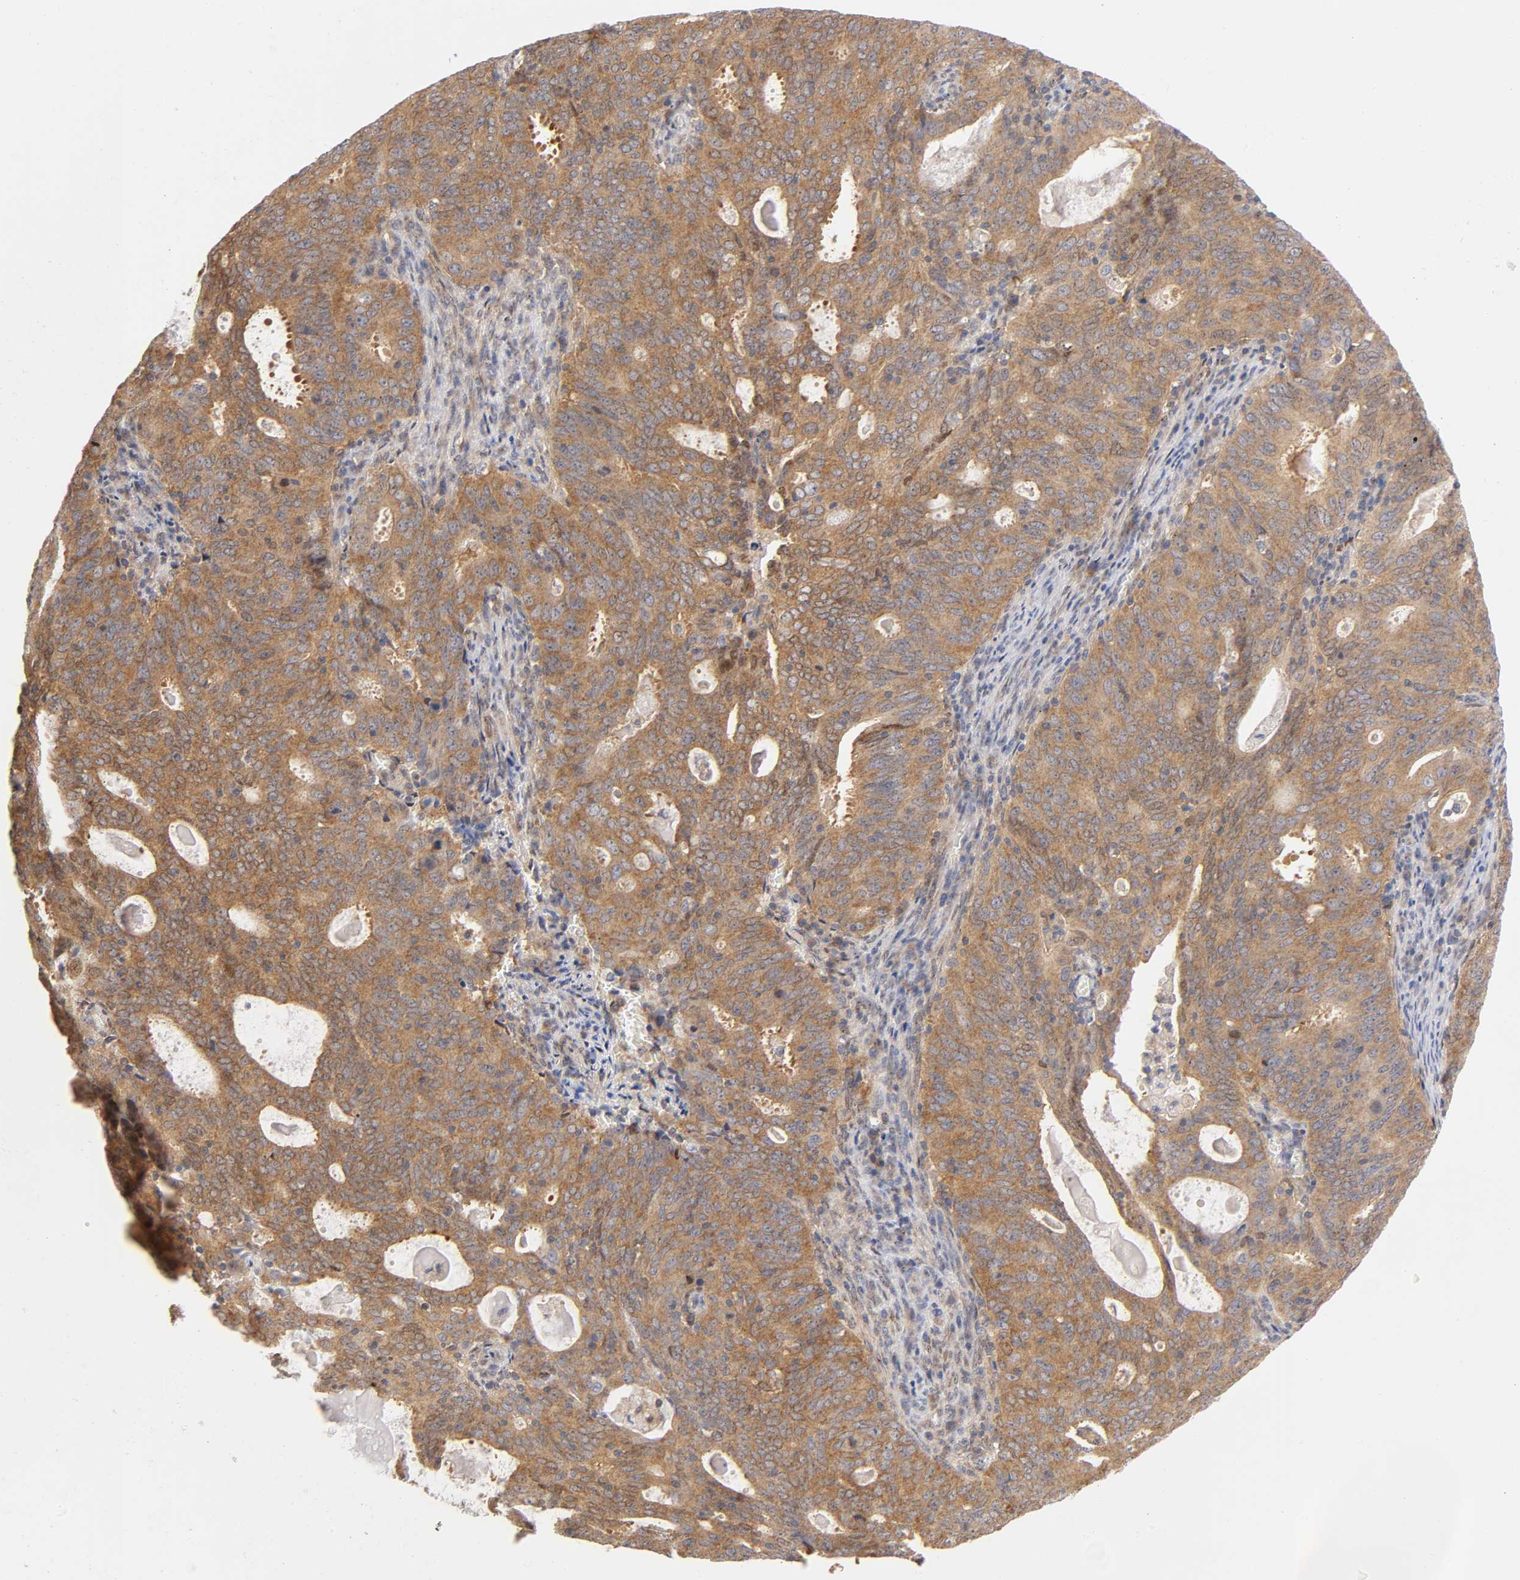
{"staining": {"intensity": "strong", "quantity": ">75%", "location": "cytoplasmic/membranous"}, "tissue": "cervical cancer", "cell_type": "Tumor cells", "image_type": "cancer", "snomed": [{"axis": "morphology", "description": "Adenocarcinoma, NOS"}, {"axis": "topography", "description": "Cervix"}], "caption": "Cervical adenocarcinoma was stained to show a protein in brown. There is high levels of strong cytoplasmic/membranous staining in about >75% of tumor cells. (brown staining indicates protein expression, while blue staining denotes nuclei).", "gene": "PAFAH1B1", "patient": {"sex": "female", "age": 44}}